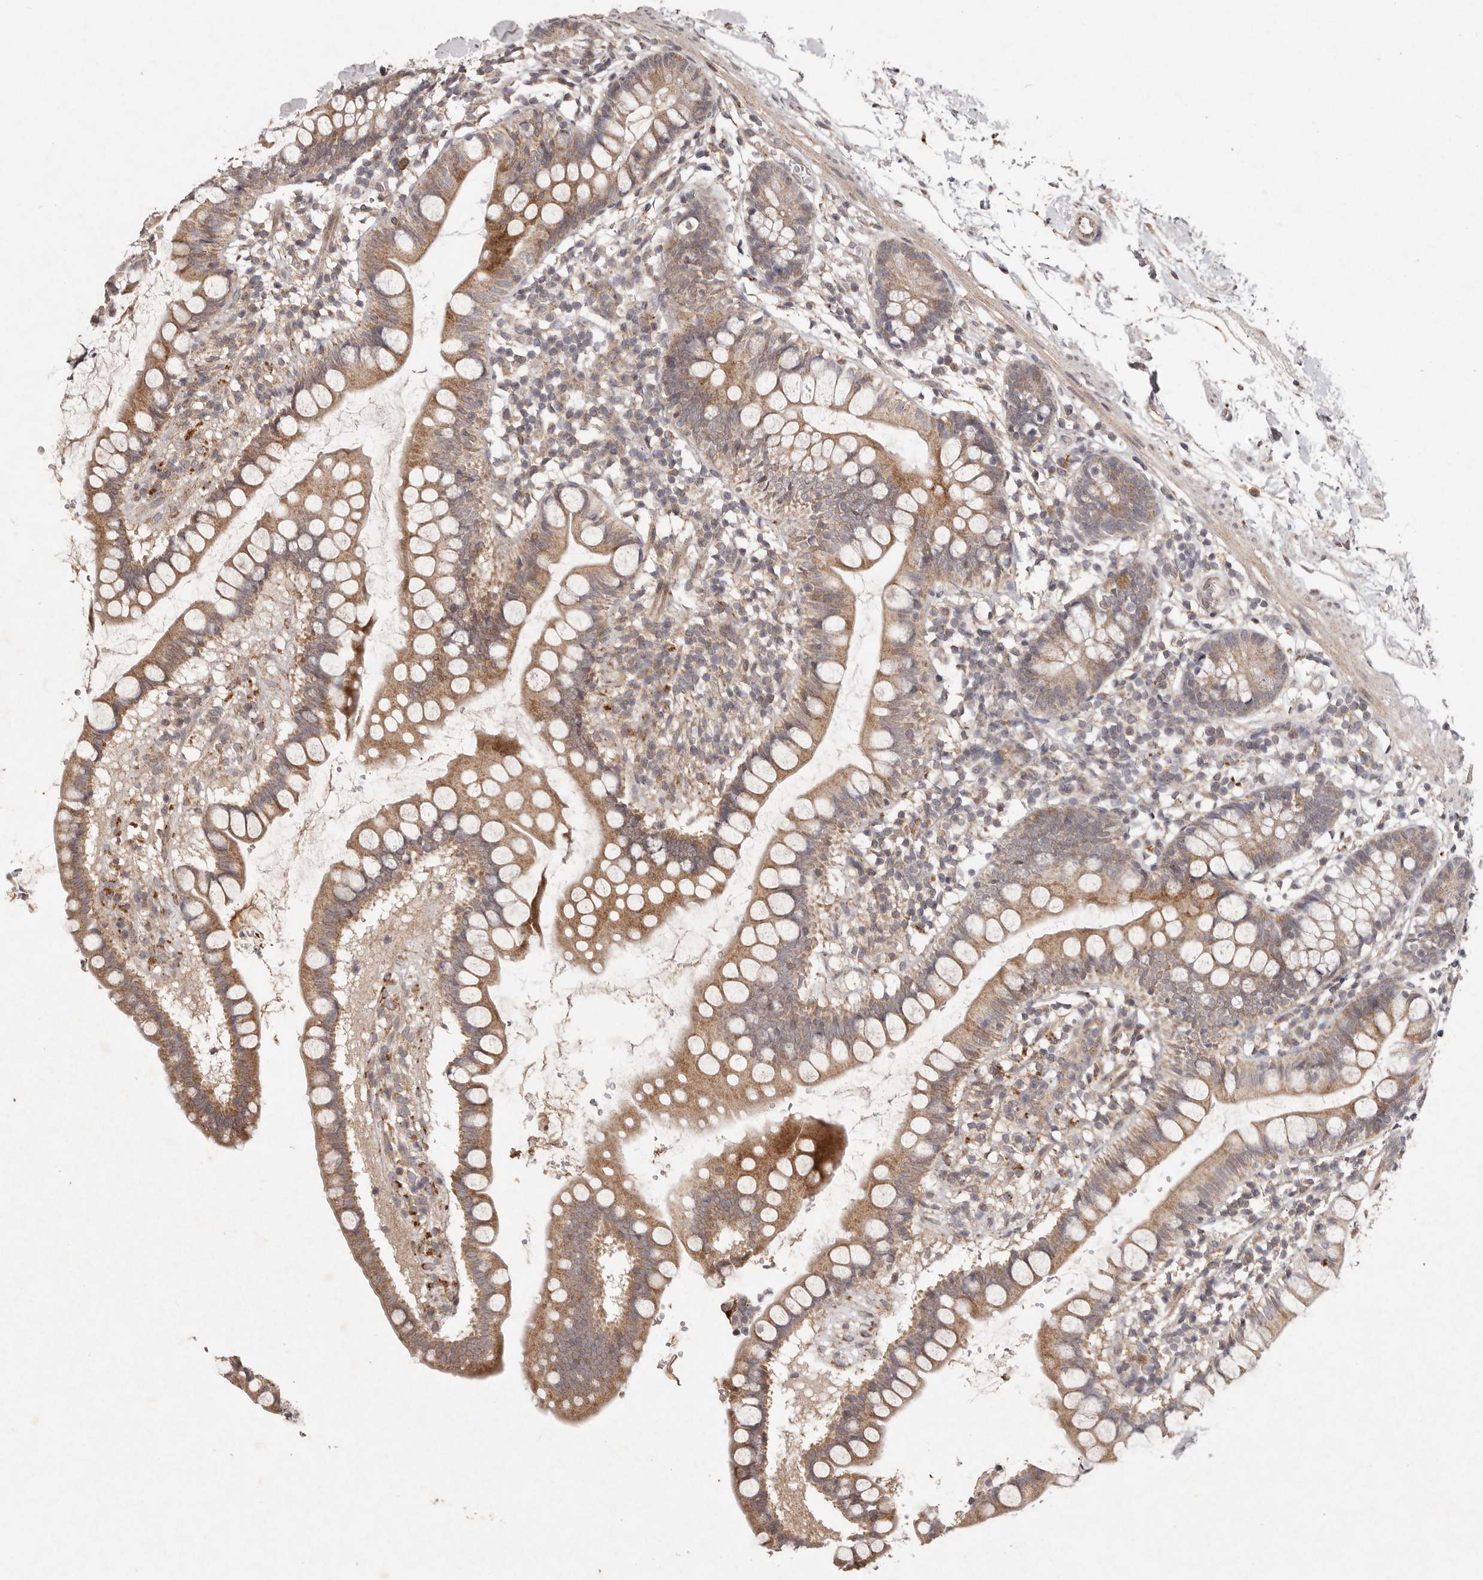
{"staining": {"intensity": "moderate", "quantity": ">75%", "location": "cytoplasmic/membranous"}, "tissue": "small intestine", "cell_type": "Glandular cells", "image_type": "normal", "snomed": [{"axis": "morphology", "description": "Normal tissue, NOS"}, {"axis": "topography", "description": "Small intestine"}], "caption": "Moderate cytoplasmic/membranous protein positivity is present in about >75% of glandular cells in small intestine.", "gene": "PLOD2", "patient": {"sex": "female", "age": 84}}